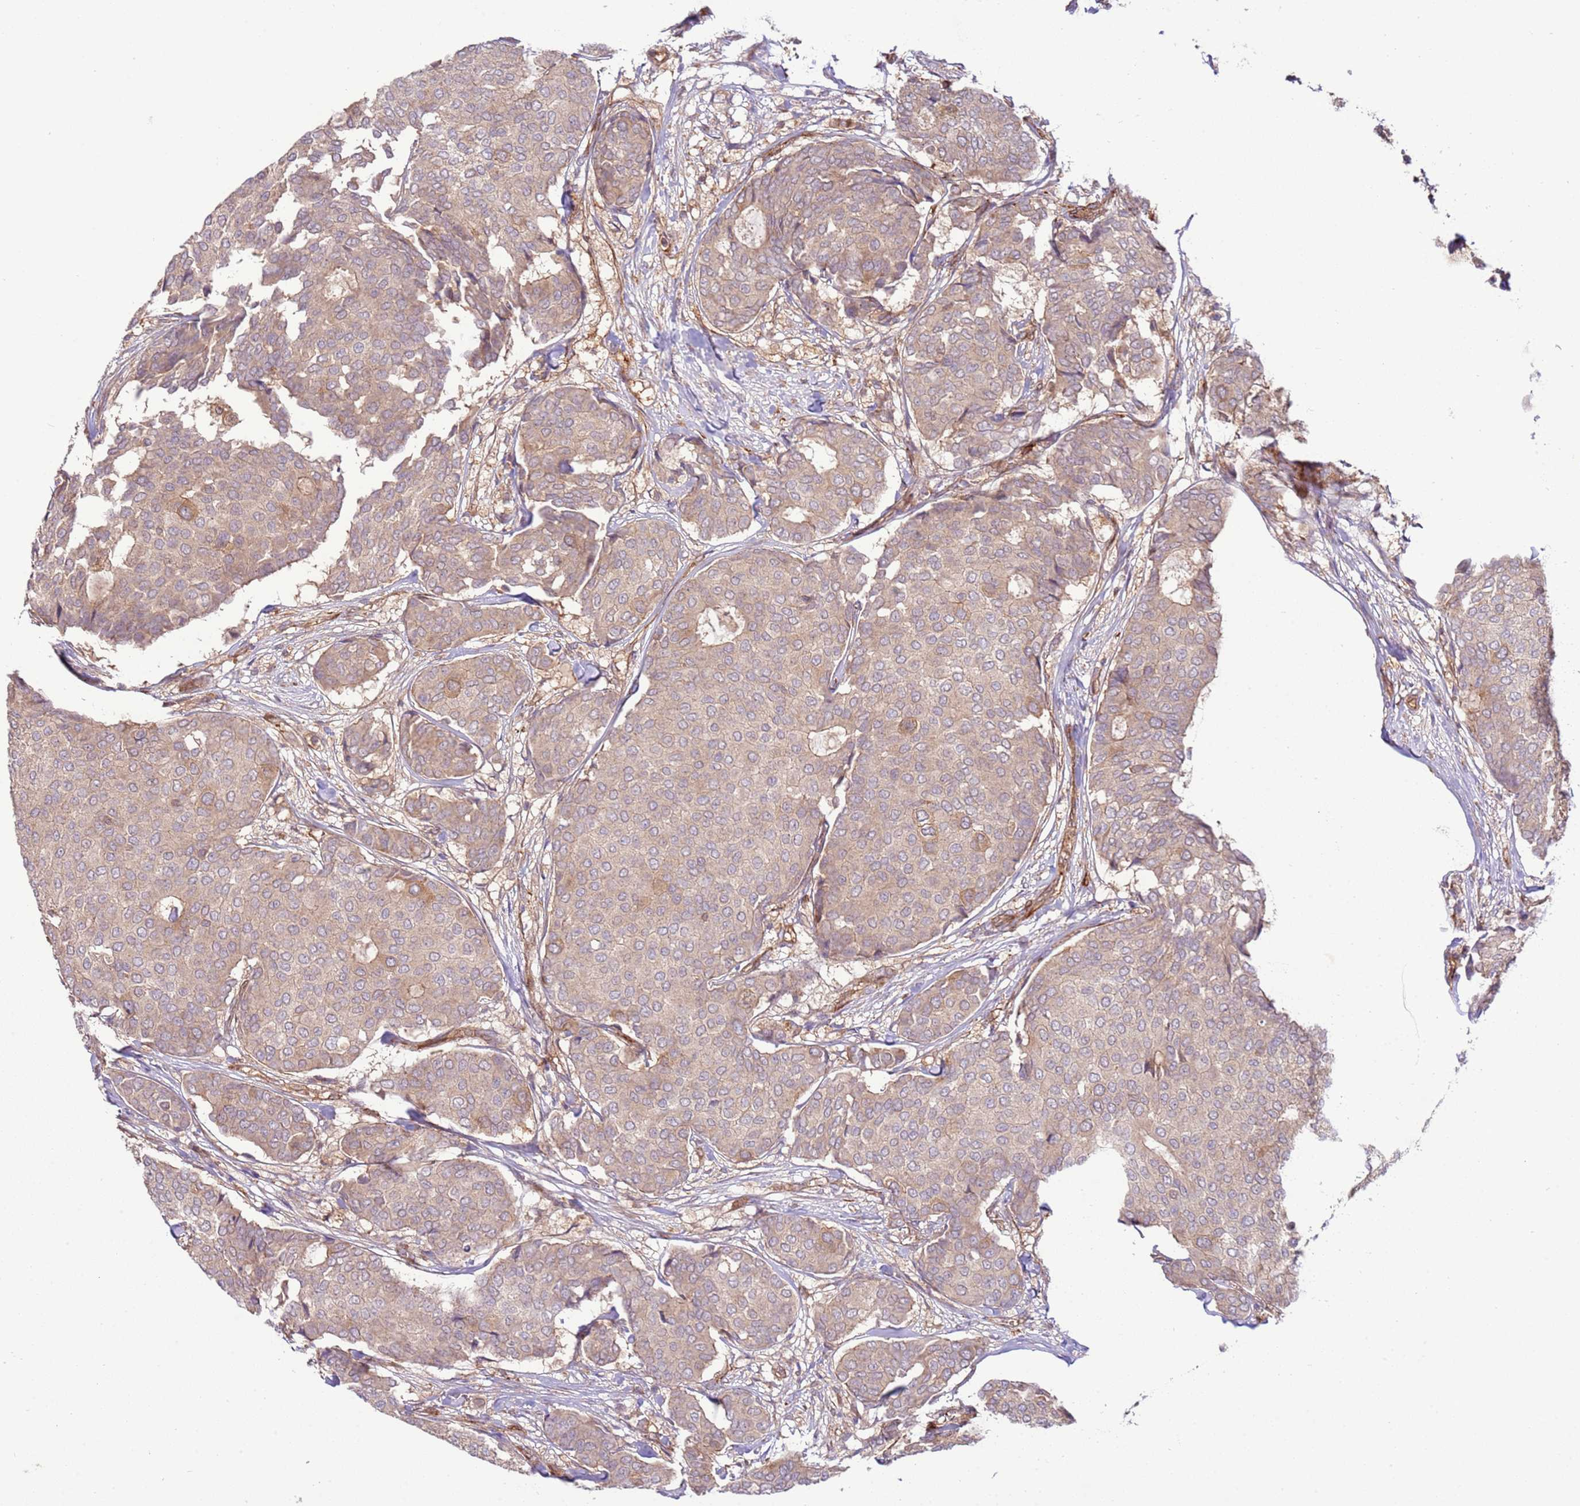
{"staining": {"intensity": "weak", "quantity": "25%-75%", "location": "cytoplasmic/membranous"}, "tissue": "breast cancer", "cell_type": "Tumor cells", "image_type": "cancer", "snomed": [{"axis": "morphology", "description": "Duct carcinoma"}, {"axis": "topography", "description": "Breast"}], "caption": "Breast cancer (invasive ductal carcinoma) tissue shows weak cytoplasmic/membranous positivity in approximately 25%-75% of tumor cells (IHC, brightfield microscopy, high magnification).", "gene": "ZNF624", "patient": {"sex": "female", "age": 75}}